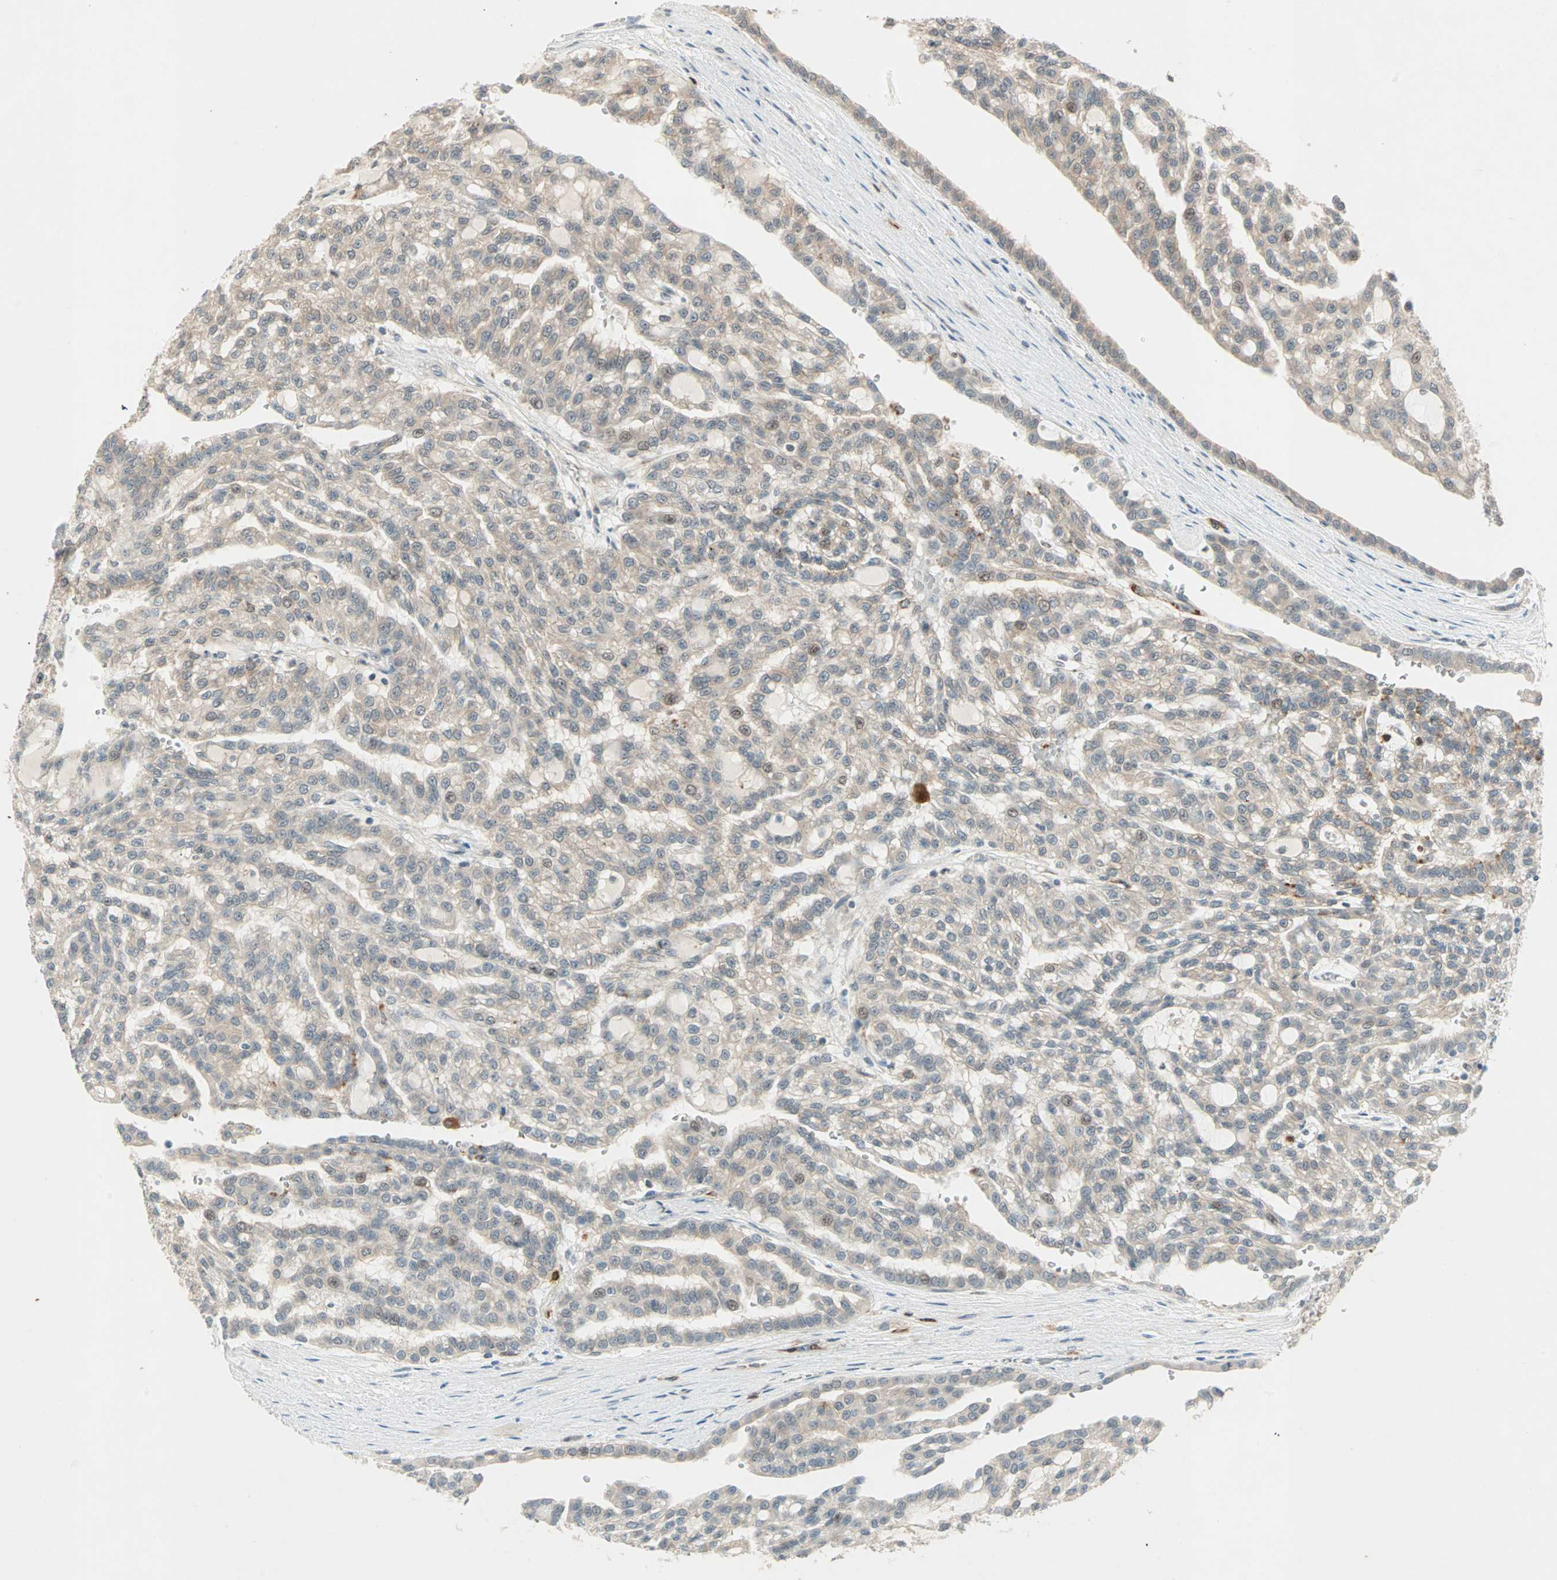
{"staining": {"intensity": "weak", "quantity": ">75%", "location": "cytoplasmic/membranous"}, "tissue": "renal cancer", "cell_type": "Tumor cells", "image_type": "cancer", "snomed": [{"axis": "morphology", "description": "Adenocarcinoma, NOS"}, {"axis": "topography", "description": "Kidney"}], "caption": "A high-resolution micrograph shows immunohistochemistry (IHC) staining of renal adenocarcinoma, which shows weak cytoplasmic/membranous staining in approximately >75% of tumor cells.", "gene": "RTL6", "patient": {"sex": "male", "age": 63}}